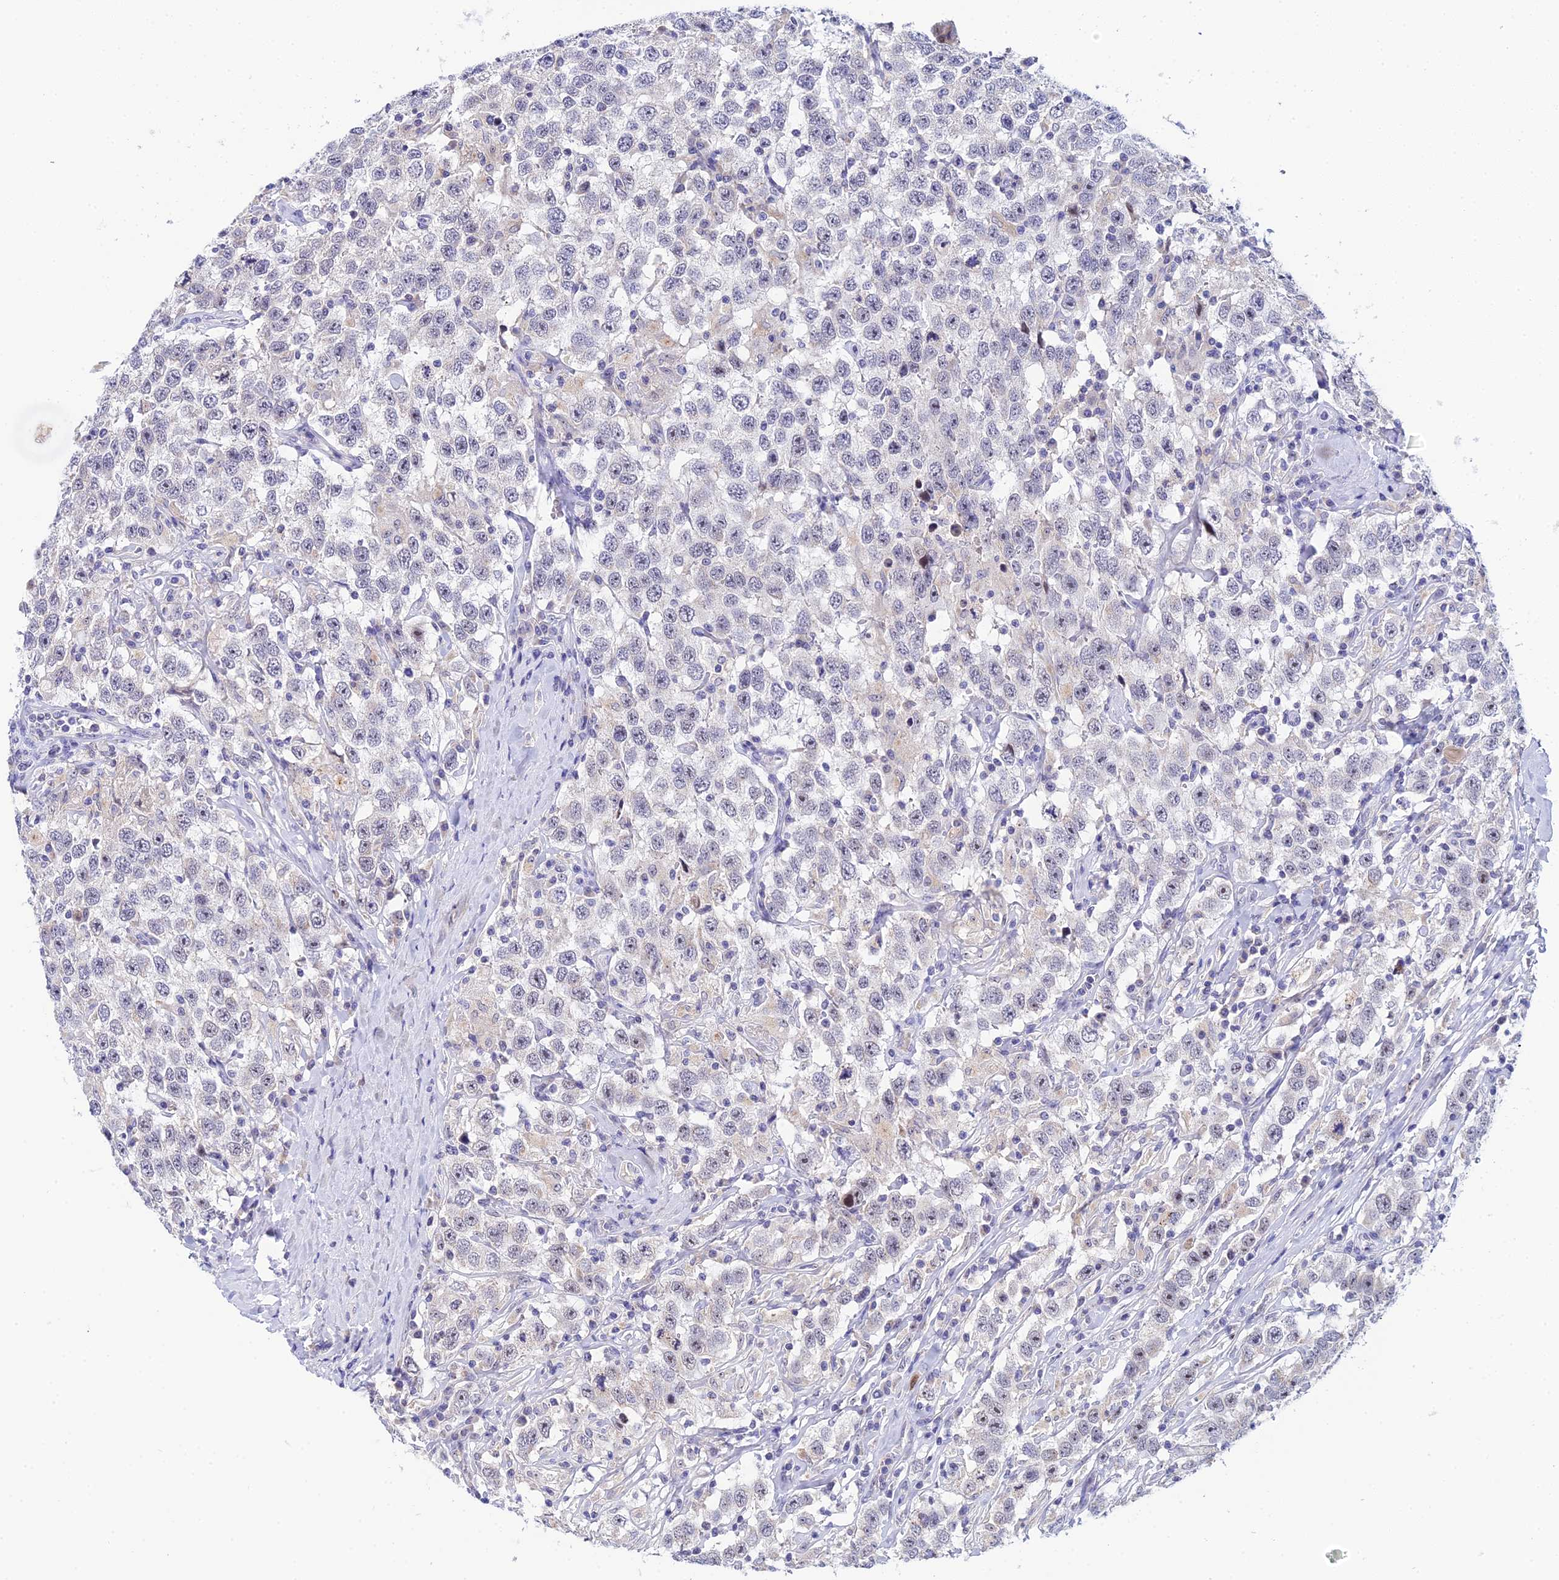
{"staining": {"intensity": "negative", "quantity": "none", "location": "none"}, "tissue": "testis cancer", "cell_type": "Tumor cells", "image_type": "cancer", "snomed": [{"axis": "morphology", "description": "Seminoma, NOS"}, {"axis": "topography", "description": "Testis"}], "caption": "Immunohistochemistry (IHC) micrograph of neoplastic tissue: human testis cancer (seminoma) stained with DAB reveals no significant protein staining in tumor cells. (Stains: DAB (3,3'-diaminobenzidine) immunohistochemistry (IHC) with hematoxylin counter stain, Microscopy: brightfield microscopy at high magnification).", "gene": "PLPP4", "patient": {"sex": "male", "age": 41}}